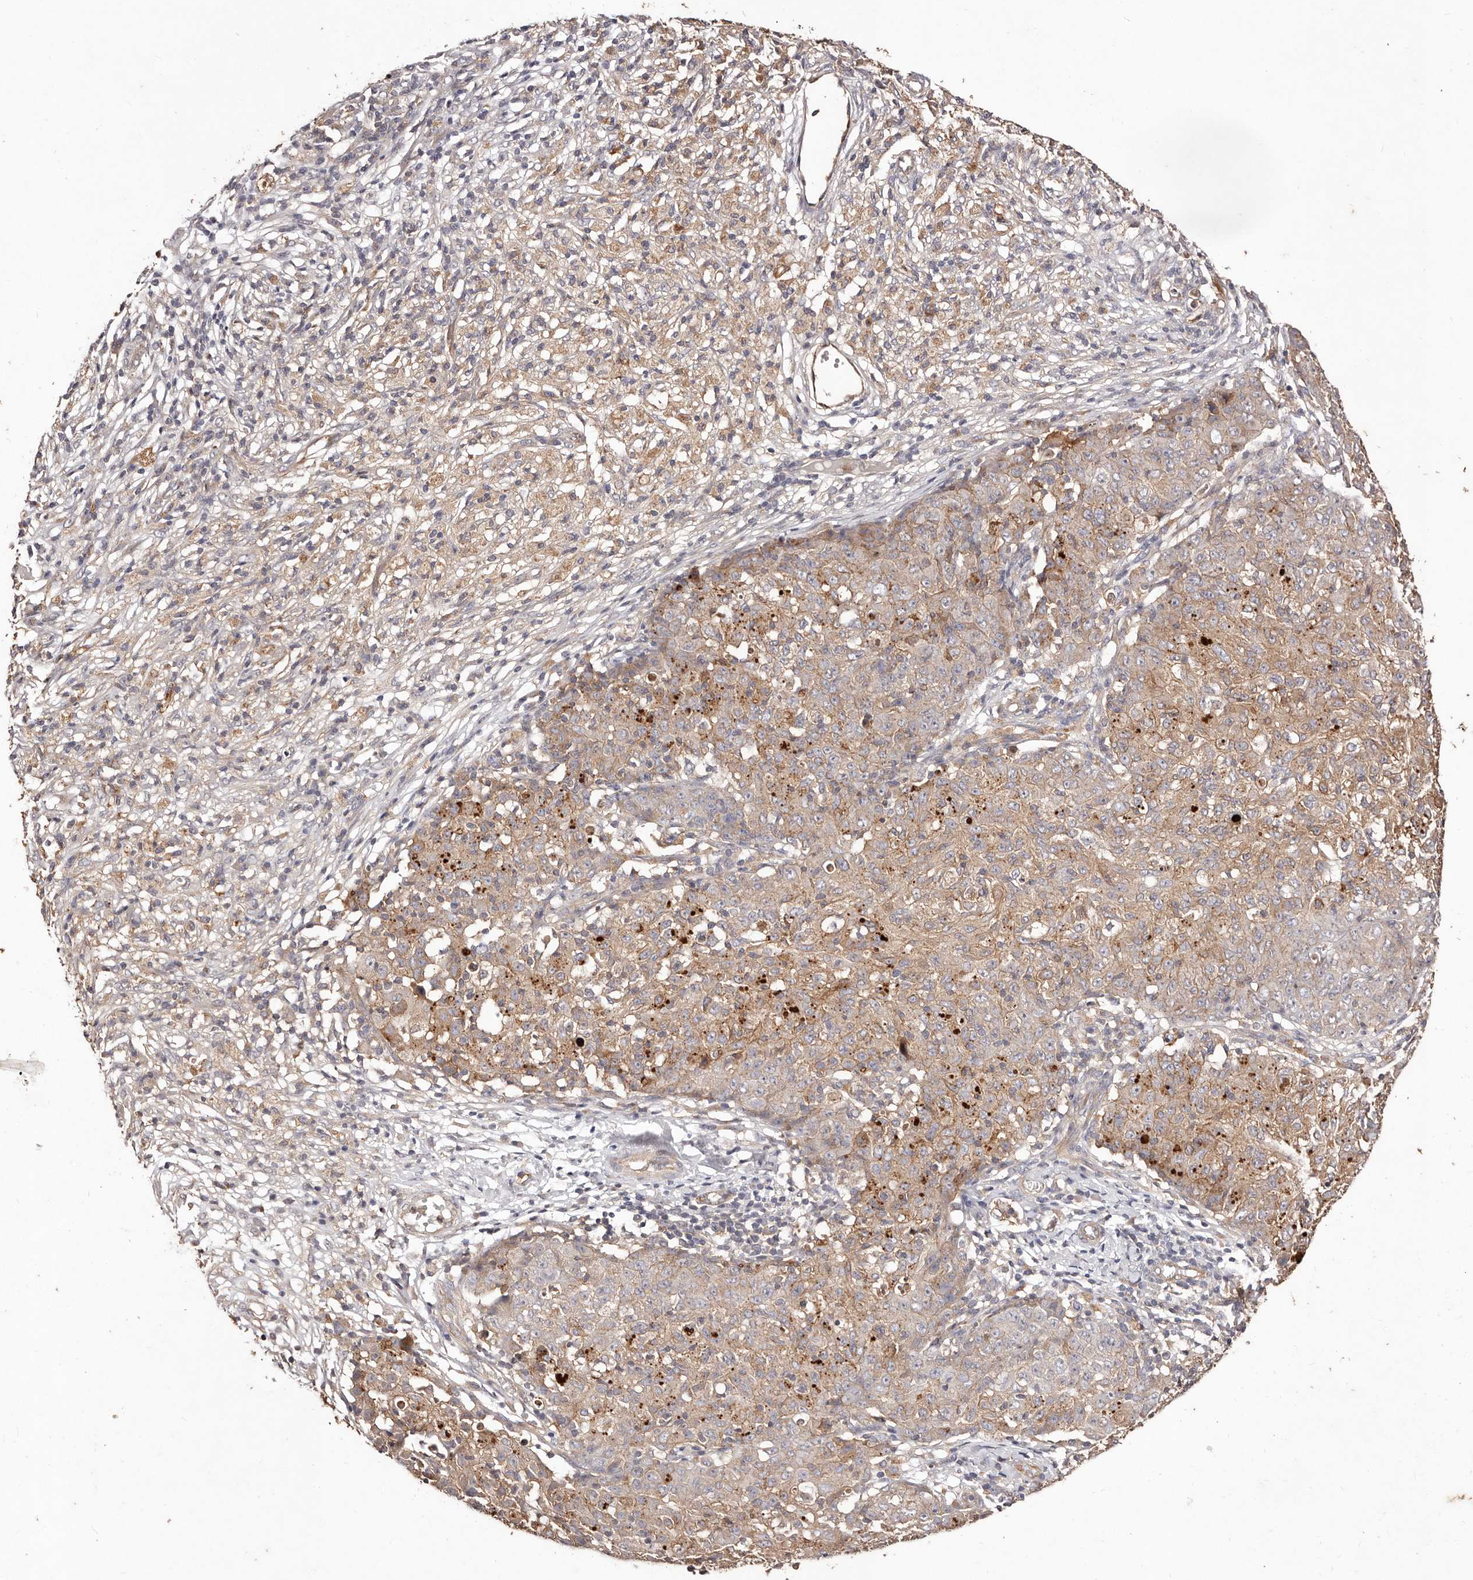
{"staining": {"intensity": "moderate", "quantity": ">75%", "location": "cytoplasmic/membranous"}, "tissue": "ovarian cancer", "cell_type": "Tumor cells", "image_type": "cancer", "snomed": [{"axis": "morphology", "description": "Carcinoma, endometroid"}, {"axis": "topography", "description": "Ovary"}], "caption": "Human ovarian cancer (endometroid carcinoma) stained for a protein (brown) exhibits moderate cytoplasmic/membranous positive staining in approximately >75% of tumor cells.", "gene": "CCL14", "patient": {"sex": "female", "age": 42}}